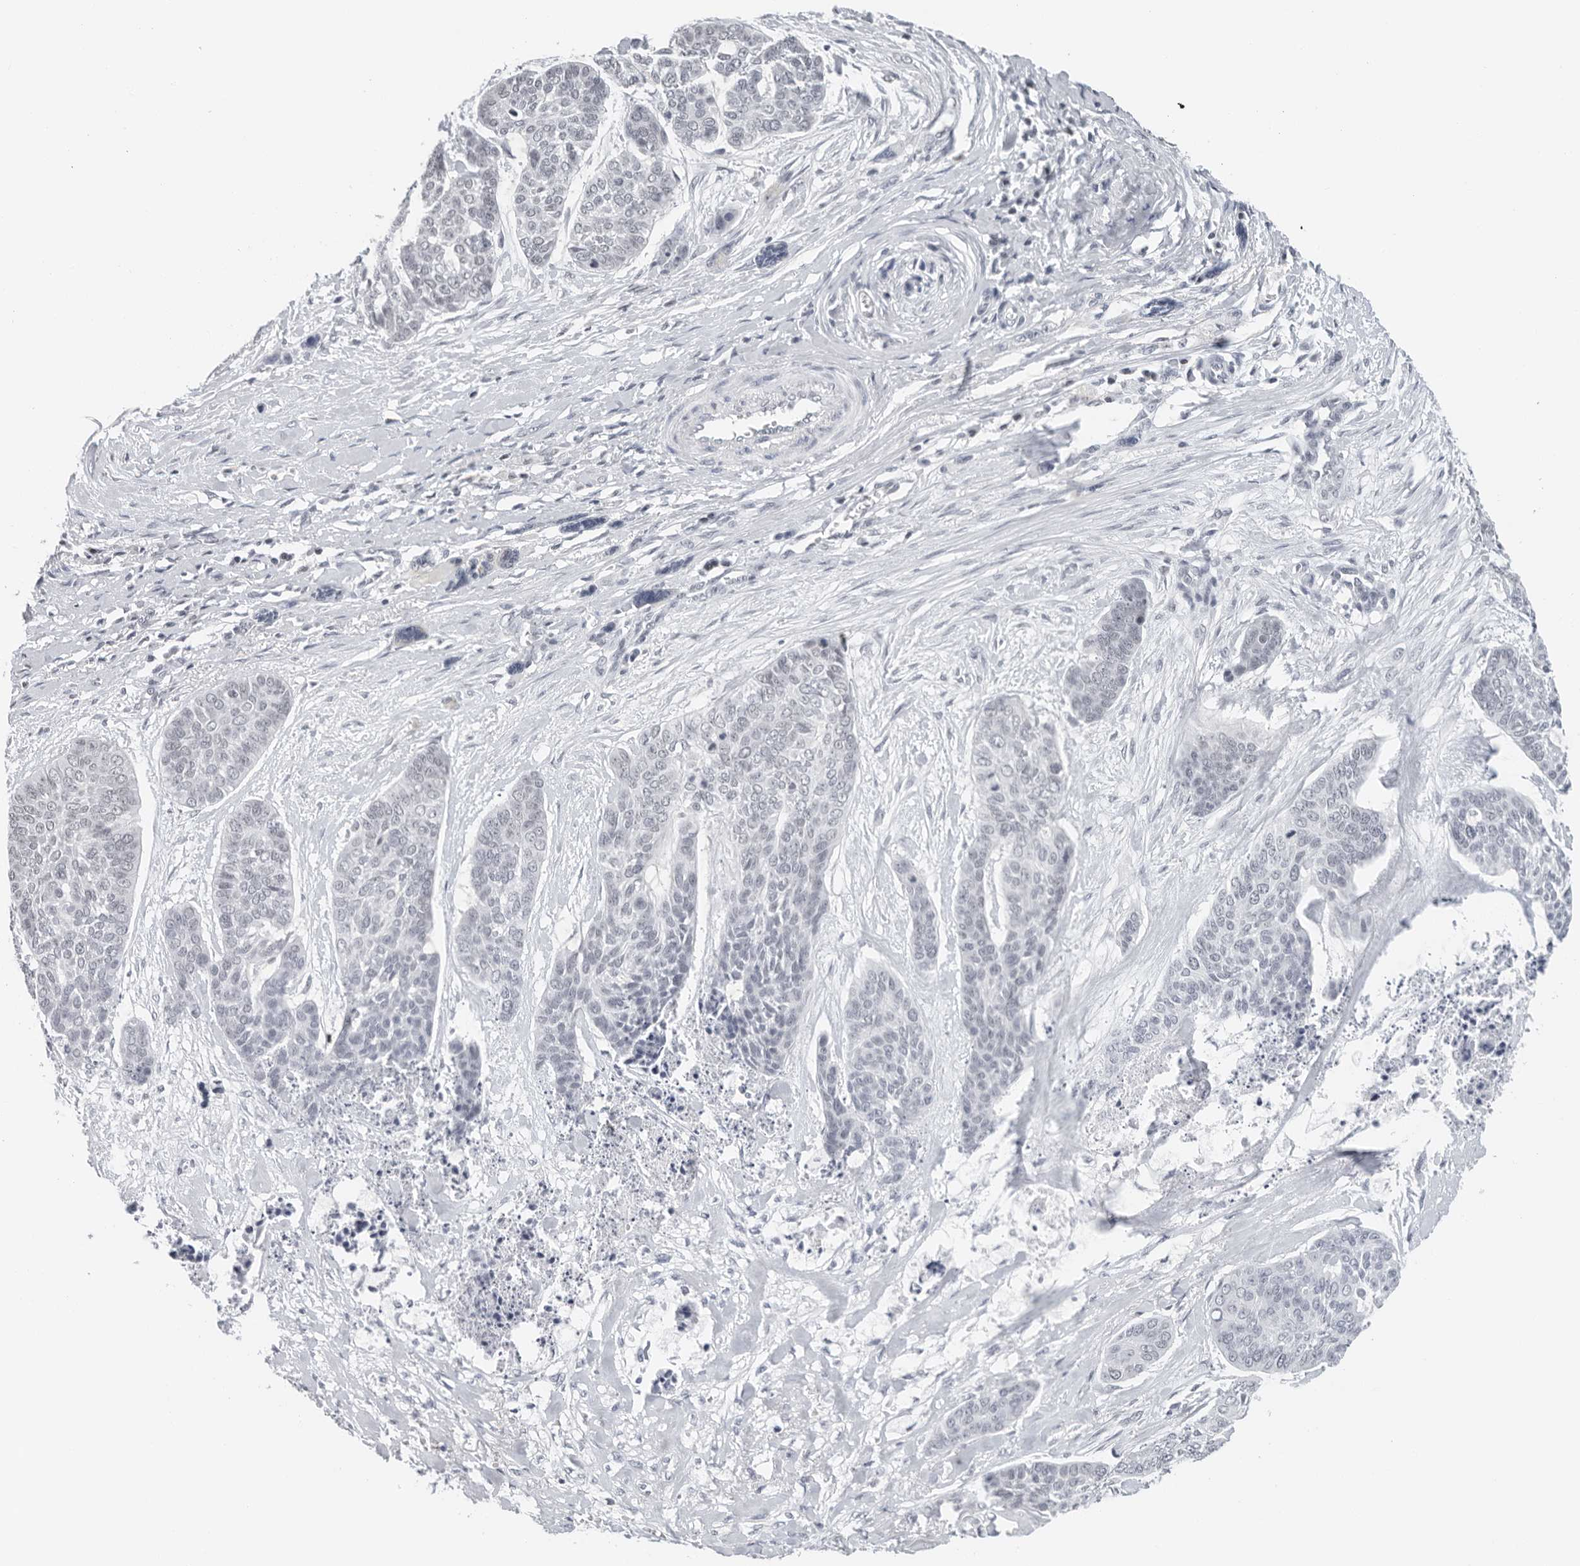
{"staining": {"intensity": "negative", "quantity": "none", "location": "none"}, "tissue": "skin cancer", "cell_type": "Tumor cells", "image_type": "cancer", "snomed": [{"axis": "morphology", "description": "Basal cell carcinoma"}, {"axis": "topography", "description": "Skin"}], "caption": "A high-resolution photomicrograph shows IHC staining of basal cell carcinoma (skin), which displays no significant staining in tumor cells.", "gene": "FLG2", "patient": {"sex": "female", "age": 64}}